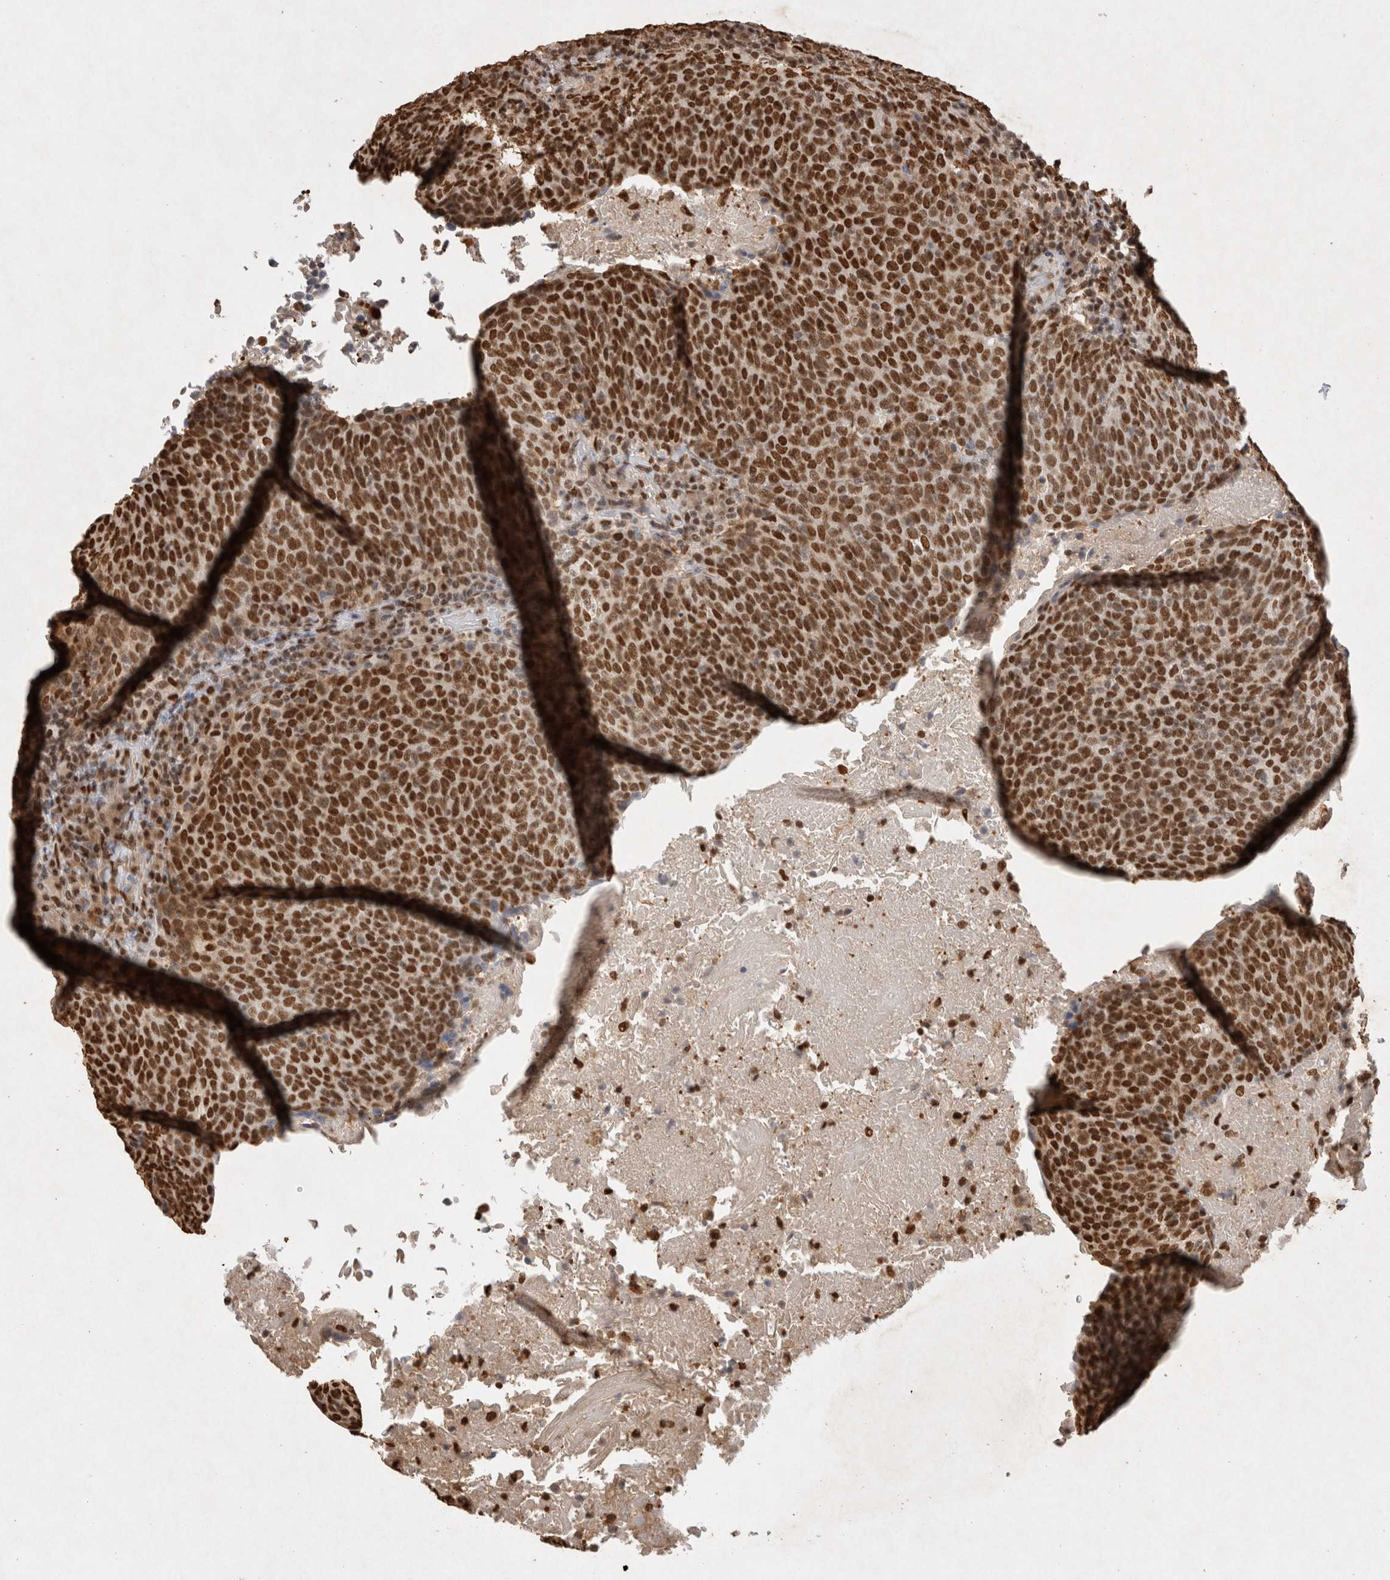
{"staining": {"intensity": "strong", "quantity": ">75%", "location": "nuclear"}, "tissue": "head and neck cancer", "cell_type": "Tumor cells", "image_type": "cancer", "snomed": [{"axis": "morphology", "description": "Squamous cell carcinoma, NOS"}, {"axis": "morphology", "description": "Squamous cell carcinoma, metastatic, NOS"}, {"axis": "topography", "description": "Lymph node"}, {"axis": "topography", "description": "Head-Neck"}], "caption": "Immunohistochemical staining of human head and neck metastatic squamous cell carcinoma reveals high levels of strong nuclear positivity in approximately >75% of tumor cells. (DAB (3,3'-diaminobenzidine) IHC, brown staining for protein, blue staining for nuclei).", "gene": "HDGF", "patient": {"sex": "male", "age": 62}}